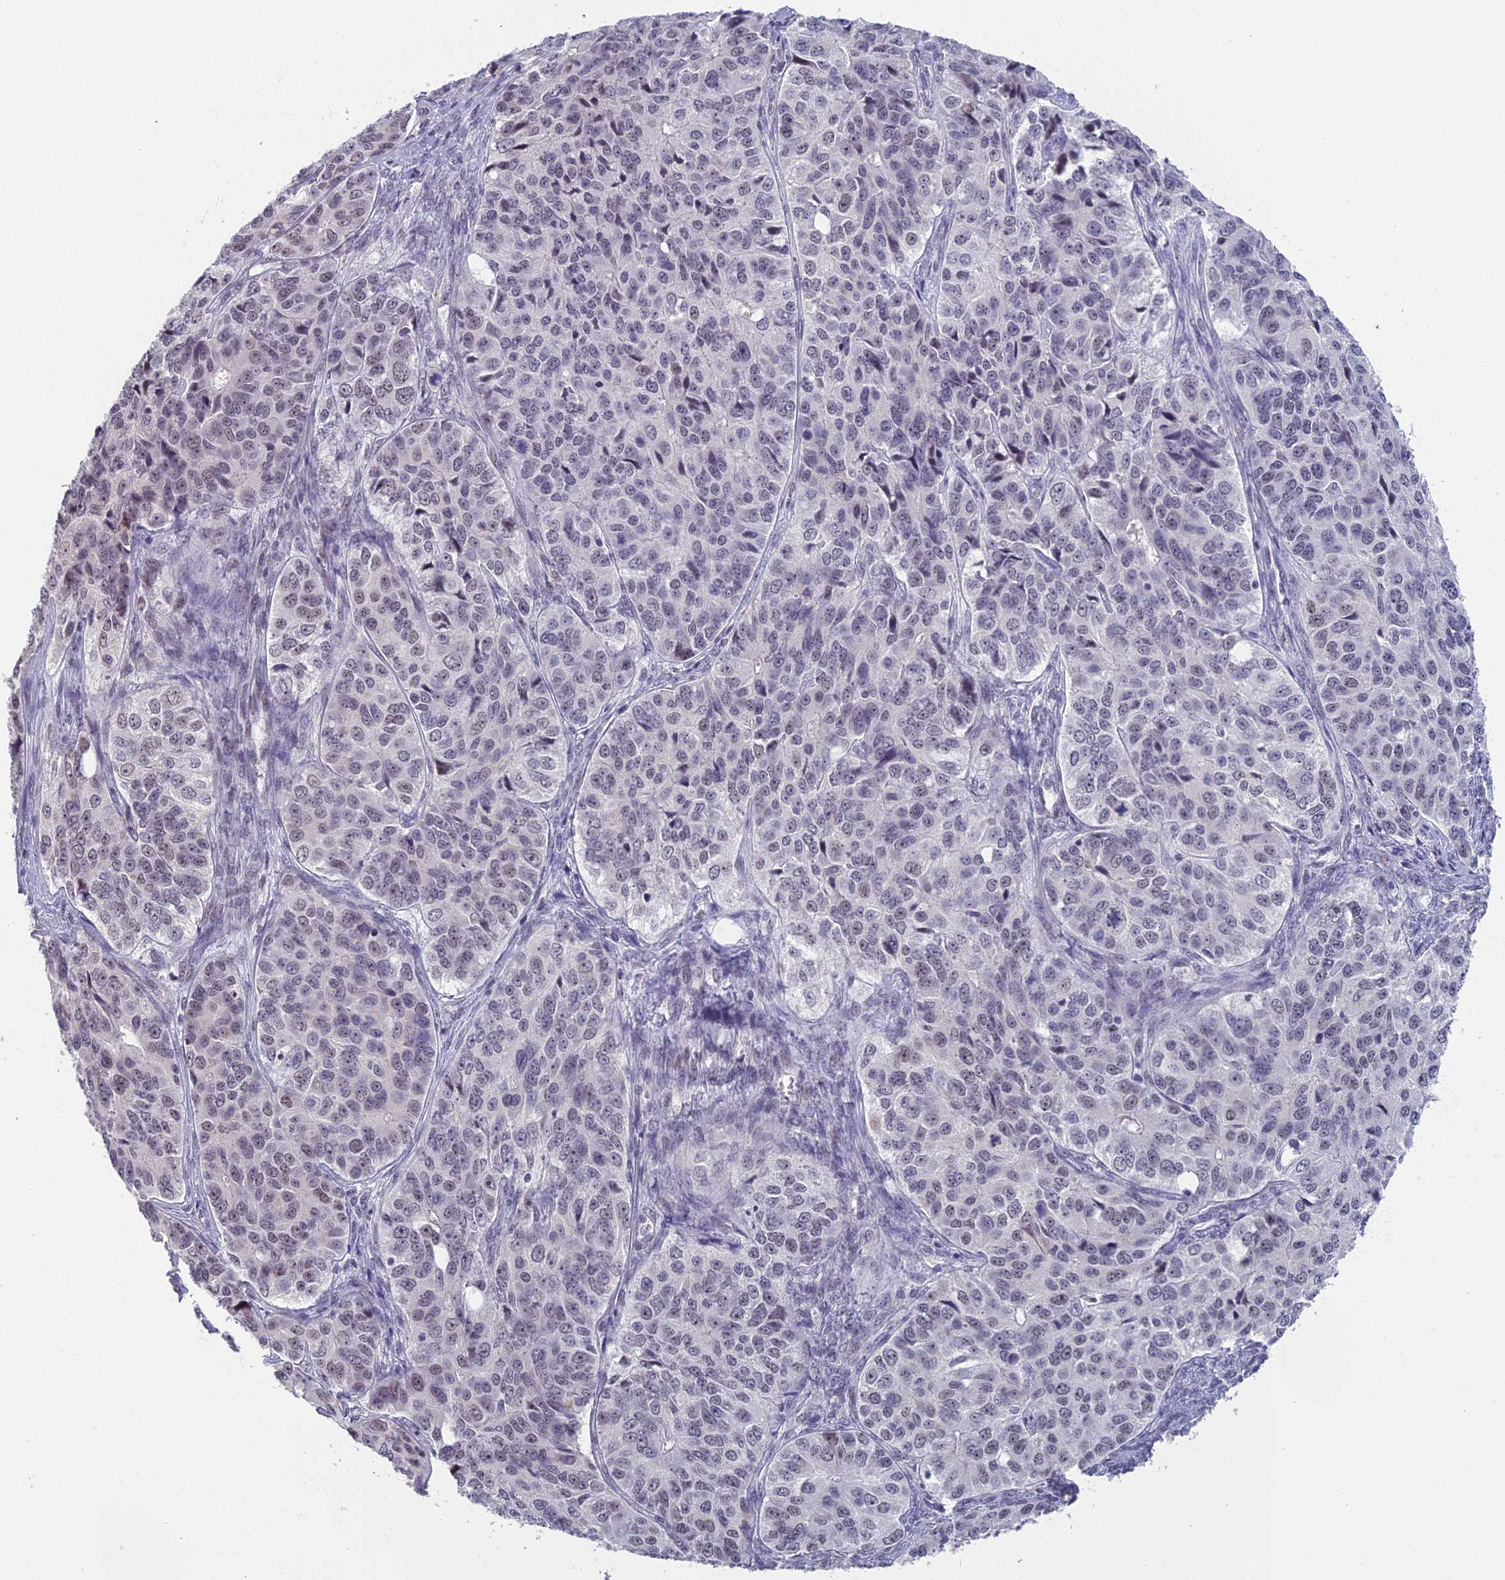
{"staining": {"intensity": "negative", "quantity": "none", "location": "none"}, "tissue": "ovarian cancer", "cell_type": "Tumor cells", "image_type": "cancer", "snomed": [{"axis": "morphology", "description": "Carcinoma, endometroid"}, {"axis": "topography", "description": "Ovary"}], "caption": "High magnification brightfield microscopy of ovarian cancer stained with DAB (3,3'-diaminobenzidine) (brown) and counterstained with hematoxylin (blue): tumor cells show no significant expression. The staining was performed using DAB to visualize the protein expression in brown, while the nuclei were stained in blue with hematoxylin (Magnification: 20x).", "gene": "MORF4L1", "patient": {"sex": "female", "age": 51}}